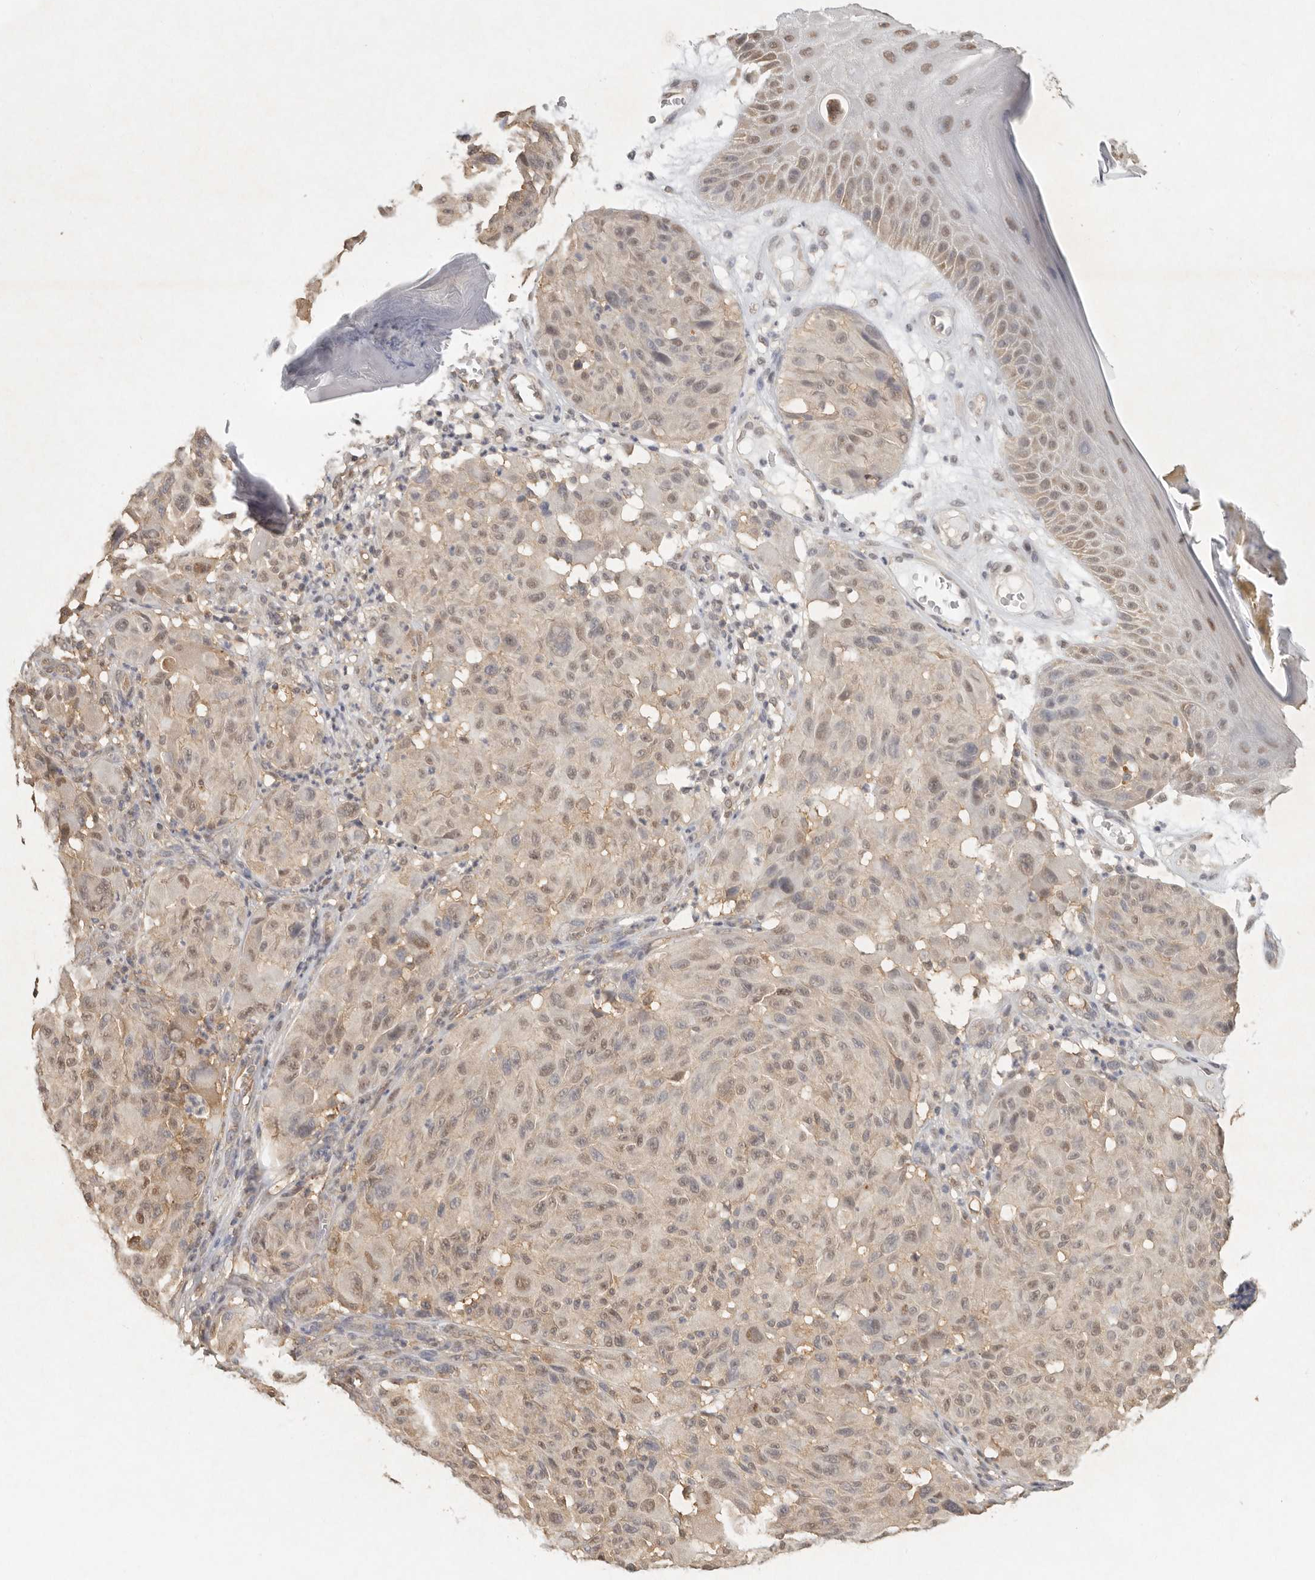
{"staining": {"intensity": "weak", "quantity": ">75%", "location": "nuclear"}, "tissue": "melanoma", "cell_type": "Tumor cells", "image_type": "cancer", "snomed": [{"axis": "morphology", "description": "Malignant melanoma, NOS"}, {"axis": "topography", "description": "Skin"}], "caption": "Immunohistochemical staining of malignant melanoma shows weak nuclear protein staining in about >75% of tumor cells. (IHC, brightfield microscopy, high magnification).", "gene": "PSMA5", "patient": {"sex": "male", "age": 83}}